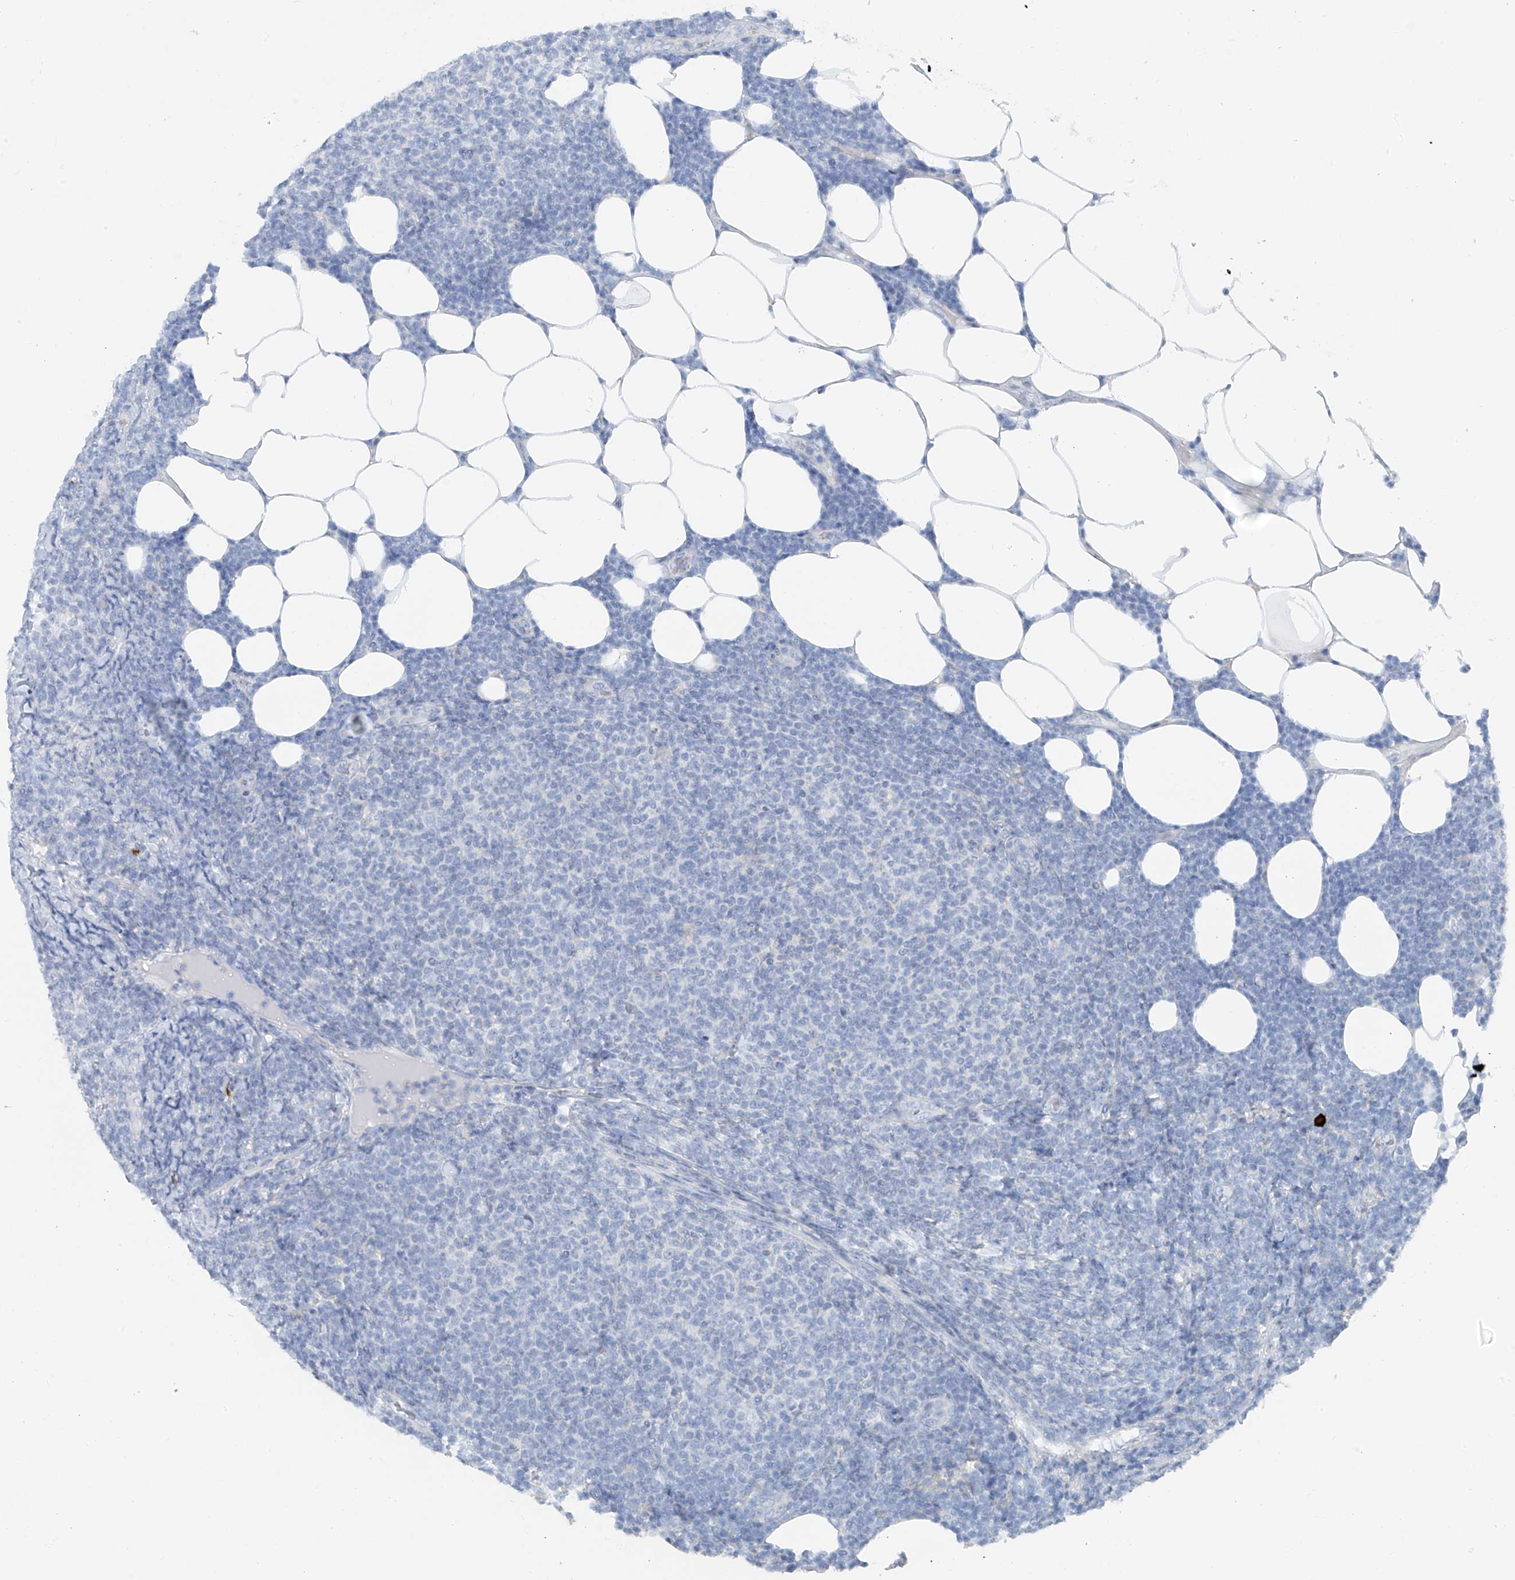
{"staining": {"intensity": "negative", "quantity": "none", "location": "none"}, "tissue": "lymphoma", "cell_type": "Tumor cells", "image_type": "cancer", "snomed": [{"axis": "morphology", "description": "Malignant lymphoma, non-Hodgkin's type, Low grade"}, {"axis": "topography", "description": "Lymph node"}], "caption": "IHC photomicrograph of neoplastic tissue: lymphoma stained with DAB (3,3'-diaminobenzidine) exhibits no significant protein positivity in tumor cells.", "gene": "POMGNT2", "patient": {"sex": "male", "age": 66}}